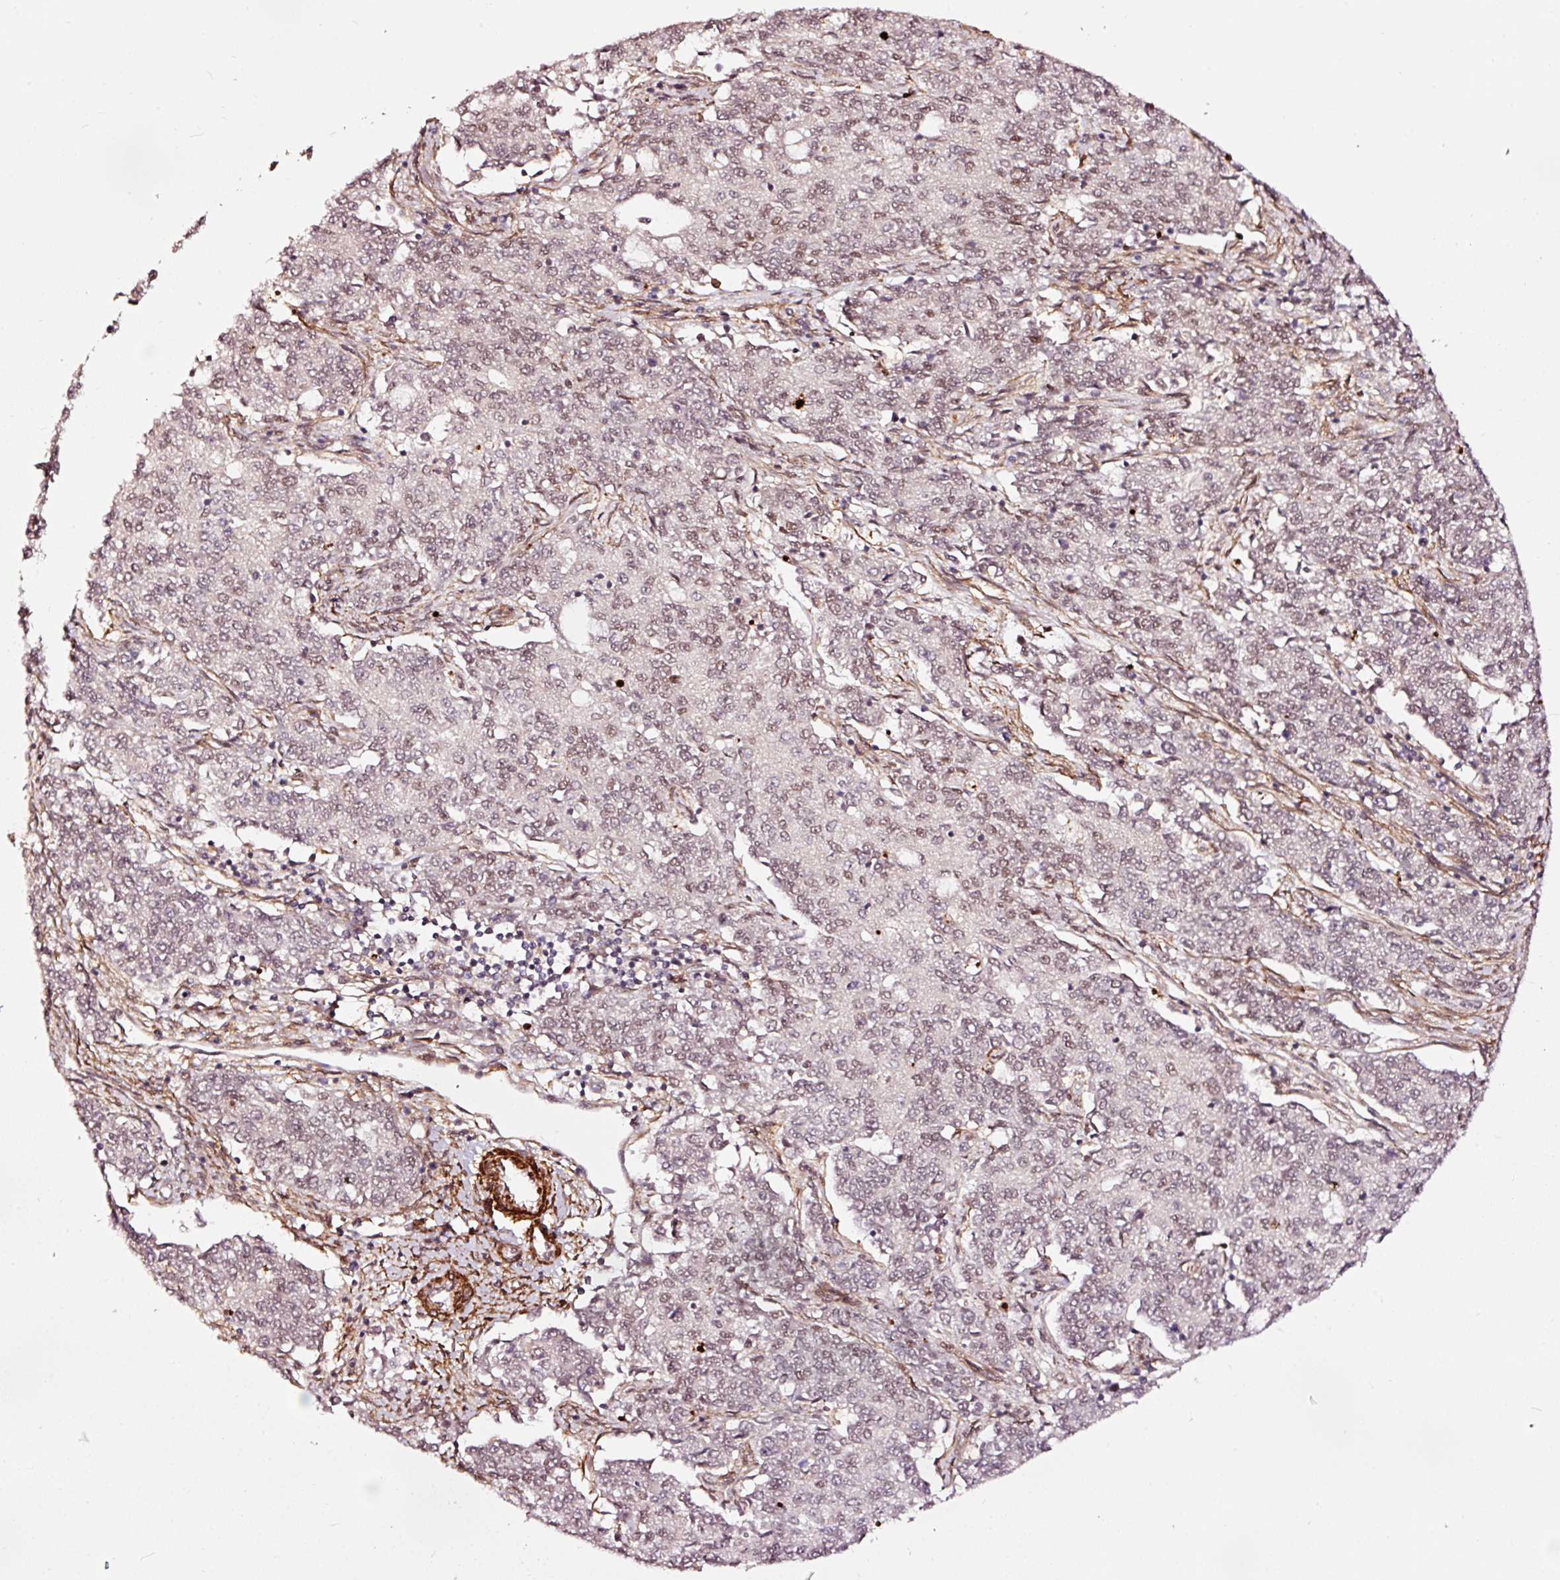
{"staining": {"intensity": "weak", "quantity": "25%-75%", "location": "nuclear"}, "tissue": "endometrial cancer", "cell_type": "Tumor cells", "image_type": "cancer", "snomed": [{"axis": "morphology", "description": "Adenocarcinoma, NOS"}, {"axis": "topography", "description": "Endometrium"}], "caption": "Endometrial cancer (adenocarcinoma) was stained to show a protein in brown. There is low levels of weak nuclear staining in about 25%-75% of tumor cells.", "gene": "TPM1", "patient": {"sex": "female", "age": 50}}